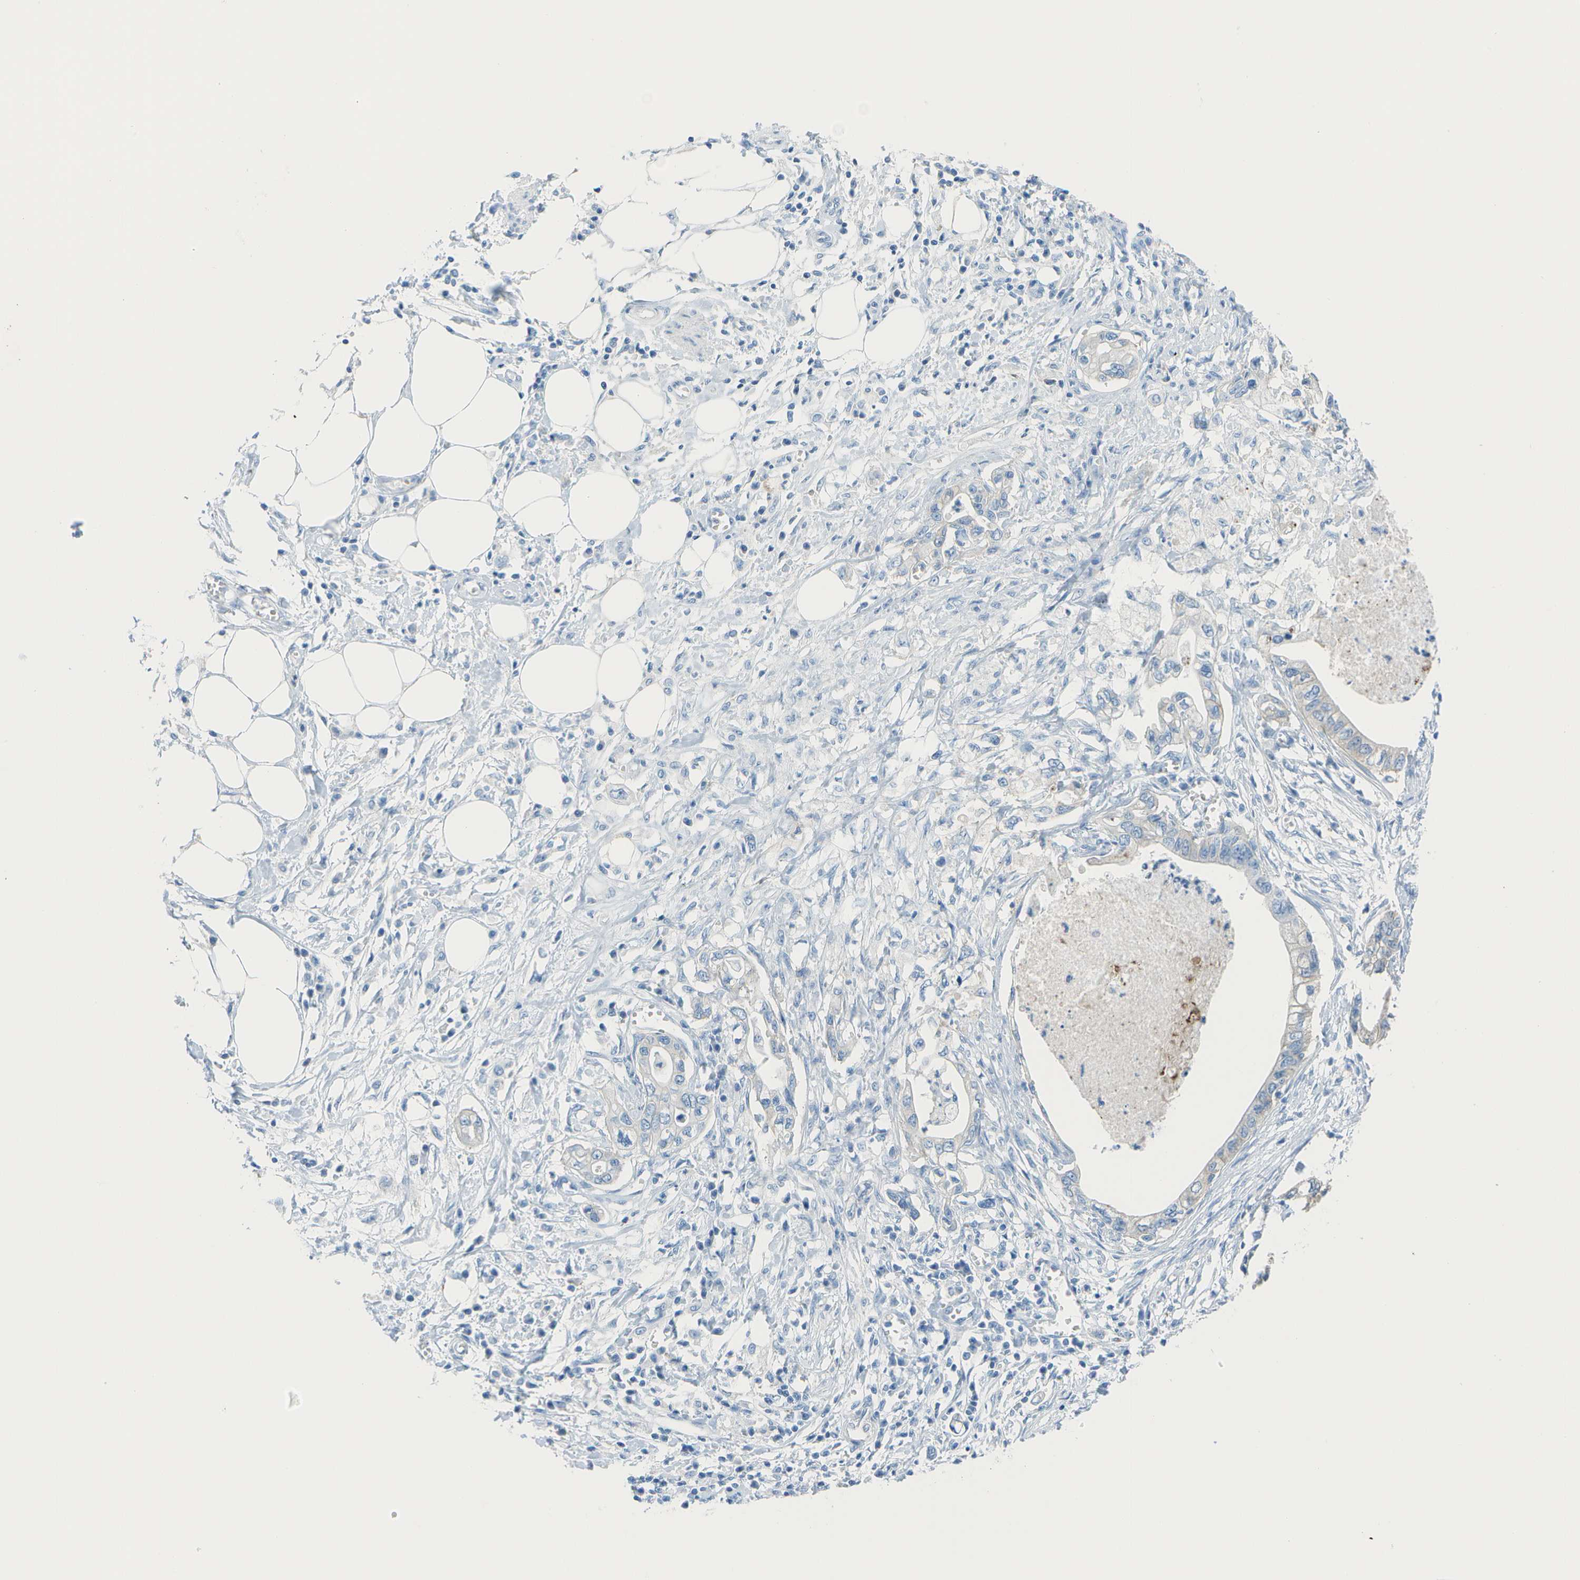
{"staining": {"intensity": "negative", "quantity": "none", "location": "none"}, "tissue": "pancreatic cancer", "cell_type": "Tumor cells", "image_type": "cancer", "snomed": [{"axis": "morphology", "description": "Adenocarcinoma, NOS"}, {"axis": "topography", "description": "Pancreas"}], "caption": "This is an IHC image of pancreatic cancer. There is no staining in tumor cells.", "gene": "CD46", "patient": {"sex": "male", "age": 56}}